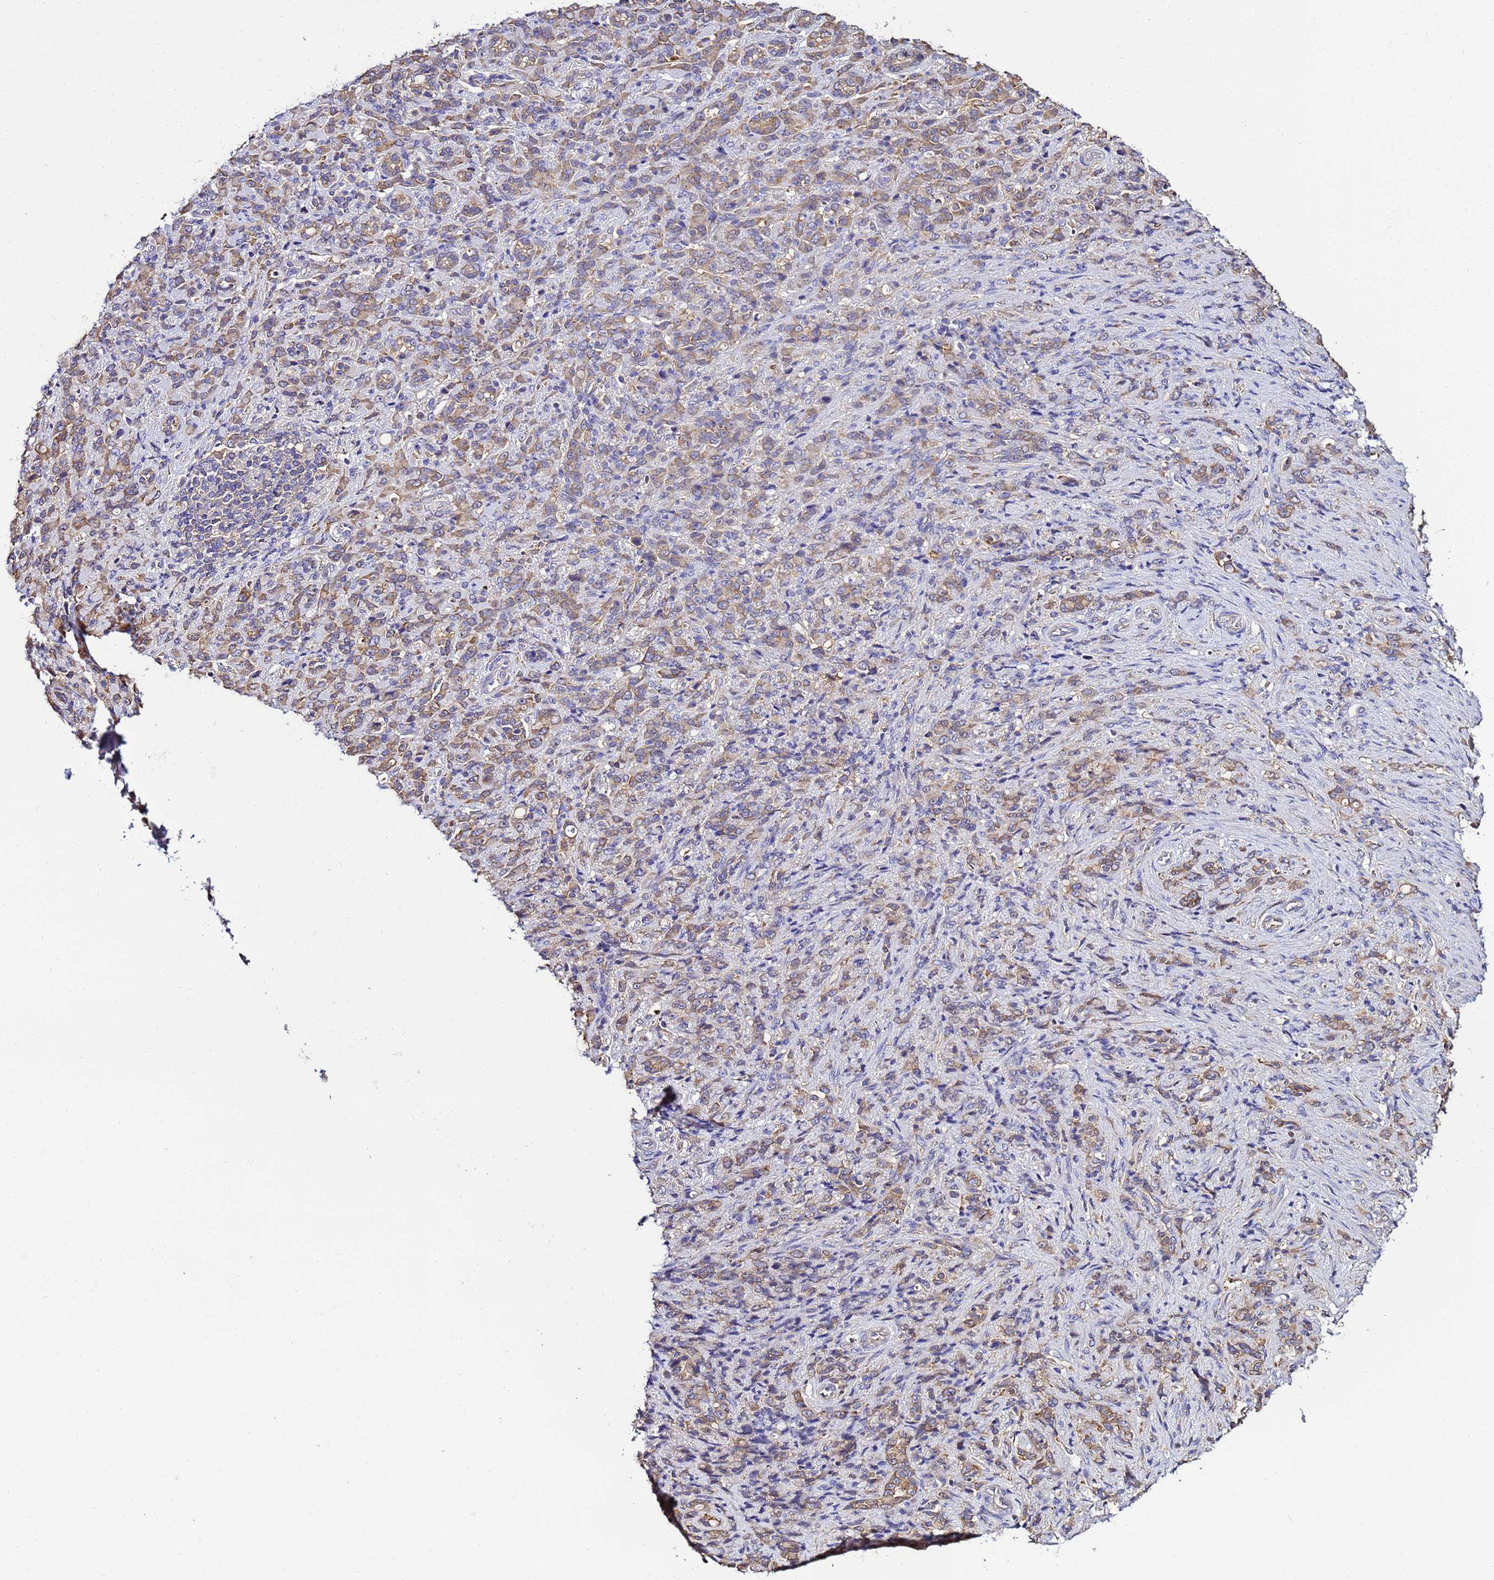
{"staining": {"intensity": "weak", "quantity": ">75%", "location": "cytoplasmic/membranous"}, "tissue": "stomach cancer", "cell_type": "Tumor cells", "image_type": "cancer", "snomed": [{"axis": "morphology", "description": "Adenocarcinoma, NOS"}, {"axis": "topography", "description": "Stomach"}], "caption": "An image of human stomach cancer stained for a protein demonstrates weak cytoplasmic/membranous brown staining in tumor cells. The protein of interest is shown in brown color, while the nuclei are stained blue.", "gene": "NARS1", "patient": {"sex": "female", "age": 79}}